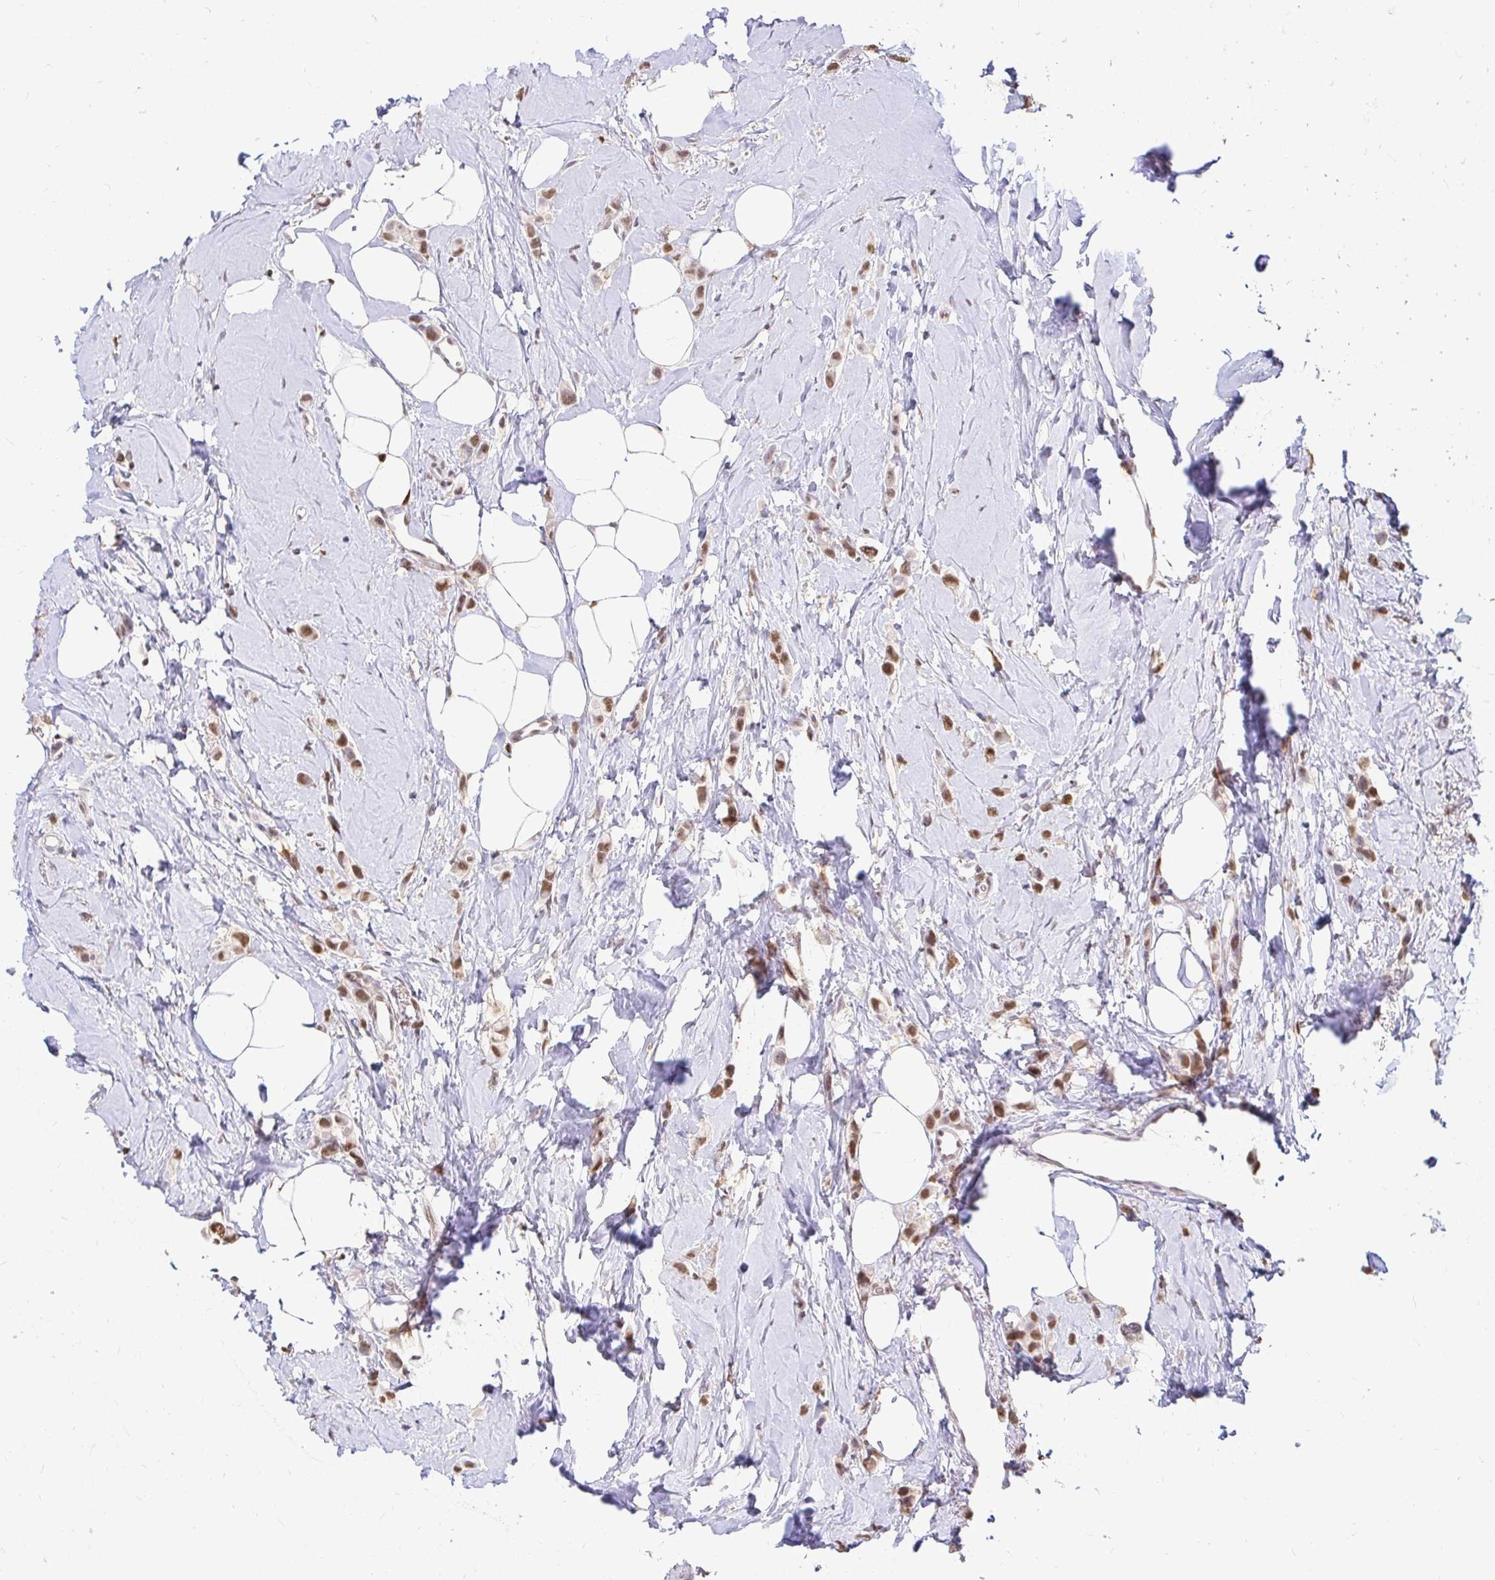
{"staining": {"intensity": "moderate", "quantity": ">75%", "location": "nuclear"}, "tissue": "breast cancer", "cell_type": "Tumor cells", "image_type": "cancer", "snomed": [{"axis": "morphology", "description": "Lobular carcinoma"}, {"axis": "topography", "description": "Breast"}], "caption": "Protein expression analysis of human breast cancer (lobular carcinoma) reveals moderate nuclear positivity in approximately >75% of tumor cells.", "gene": "RIMS4", "patient": {"sex": "female", "age": 66}}